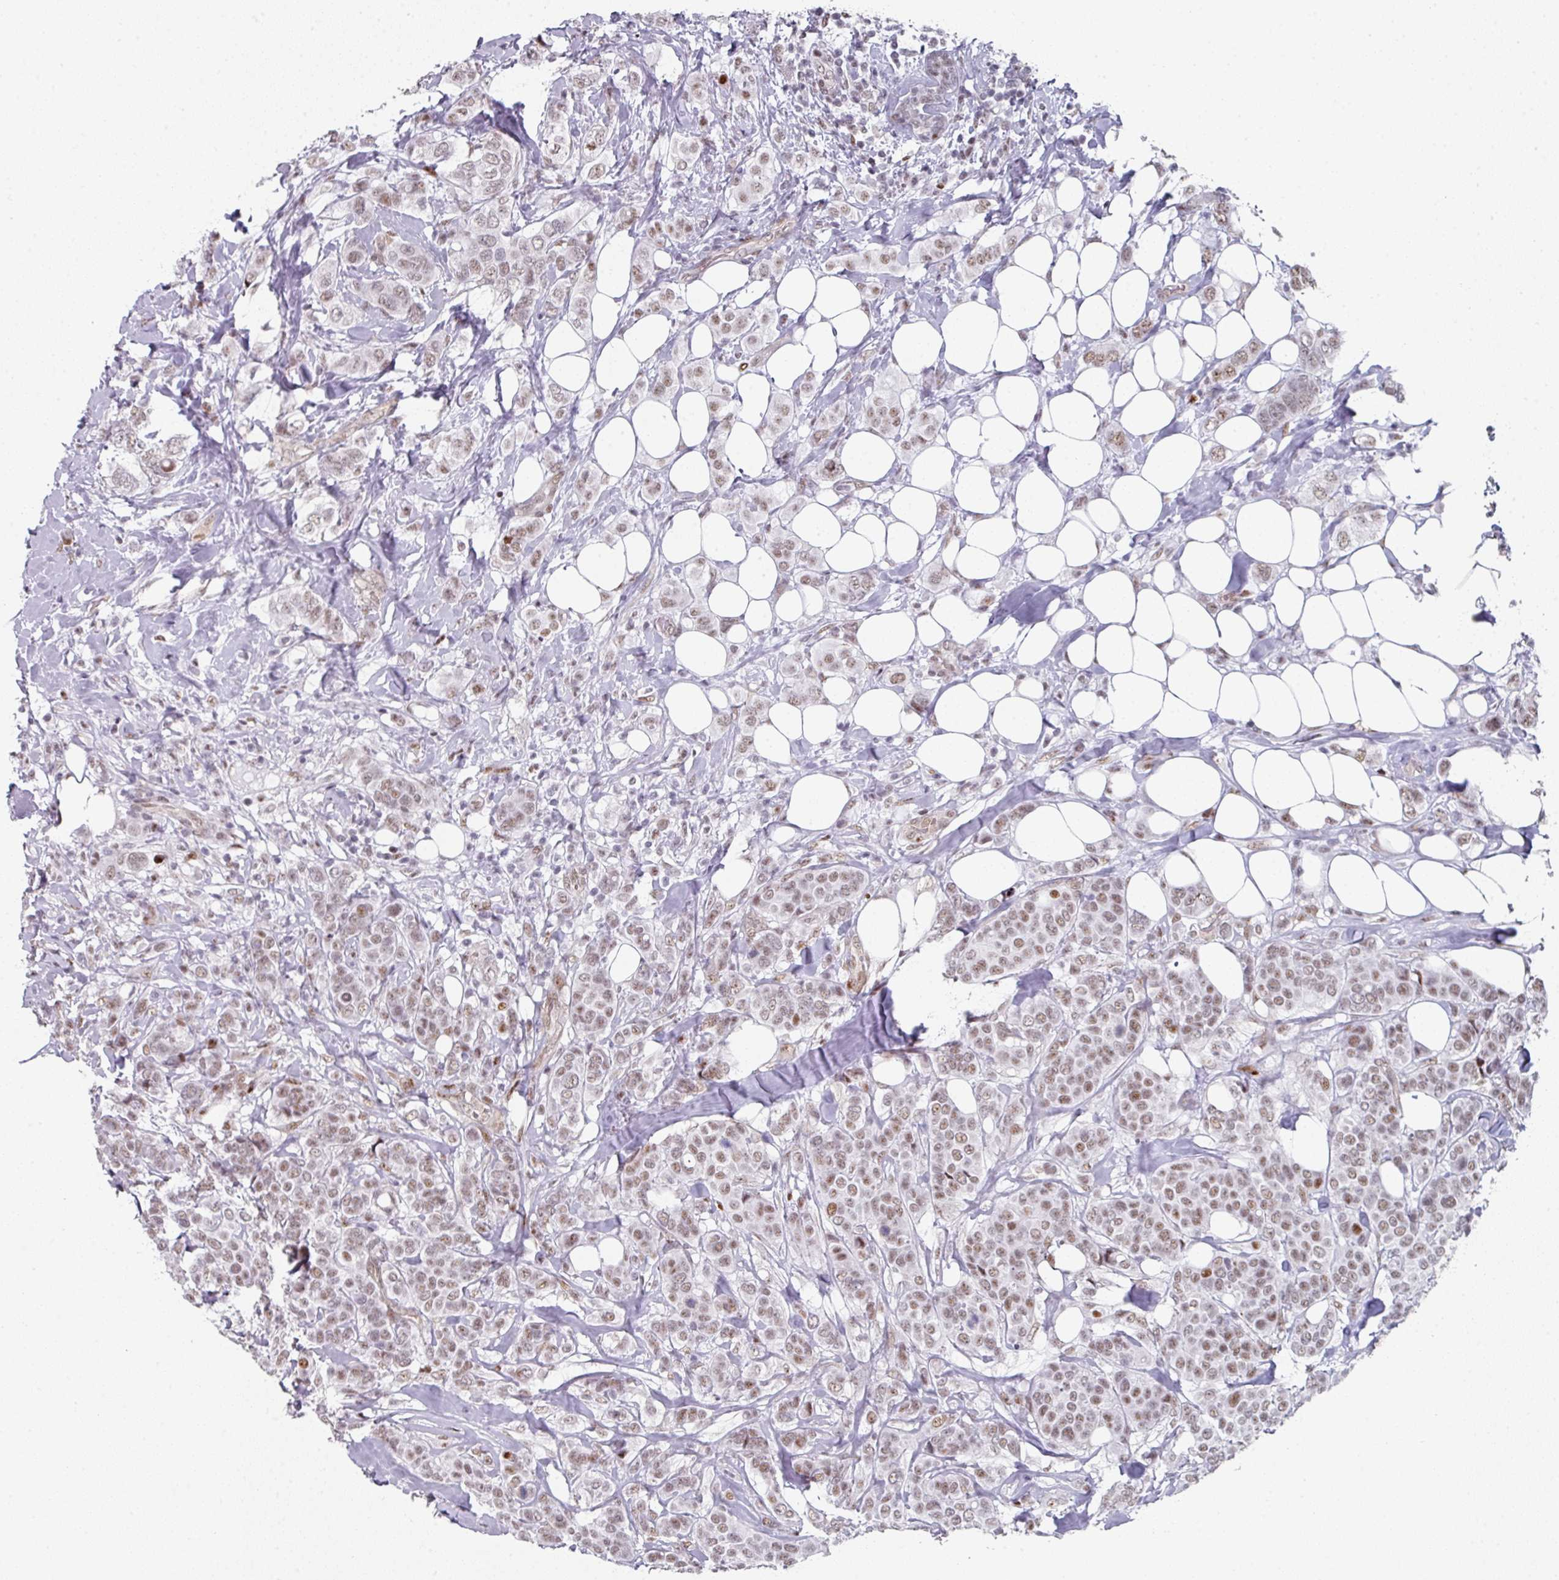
{"staining": {"intensity": "moderate", "quantity": ">75%", "location": "nuclear"}, "tissue": "breast cancer", "cell_type": "Tumor cells", "image_type": "cancer", "snomed": [{"axis": "morphology", "description": "Lobular carcinoma"}, {"axis": "topography", "description": "Breast"}], "caption": "Immunohistochemistry (IHC) photomicrograph of neoplastic tissue: human breast lobular carcinoma stained using immunohistochemistry exhibits medium levels of moderate protein expression localized specifically in the nuclear of tumor cells, appearing as a nuclear brown color.", "gene": "SF3B5", "patient": {"sex": "female", "age": 51}}